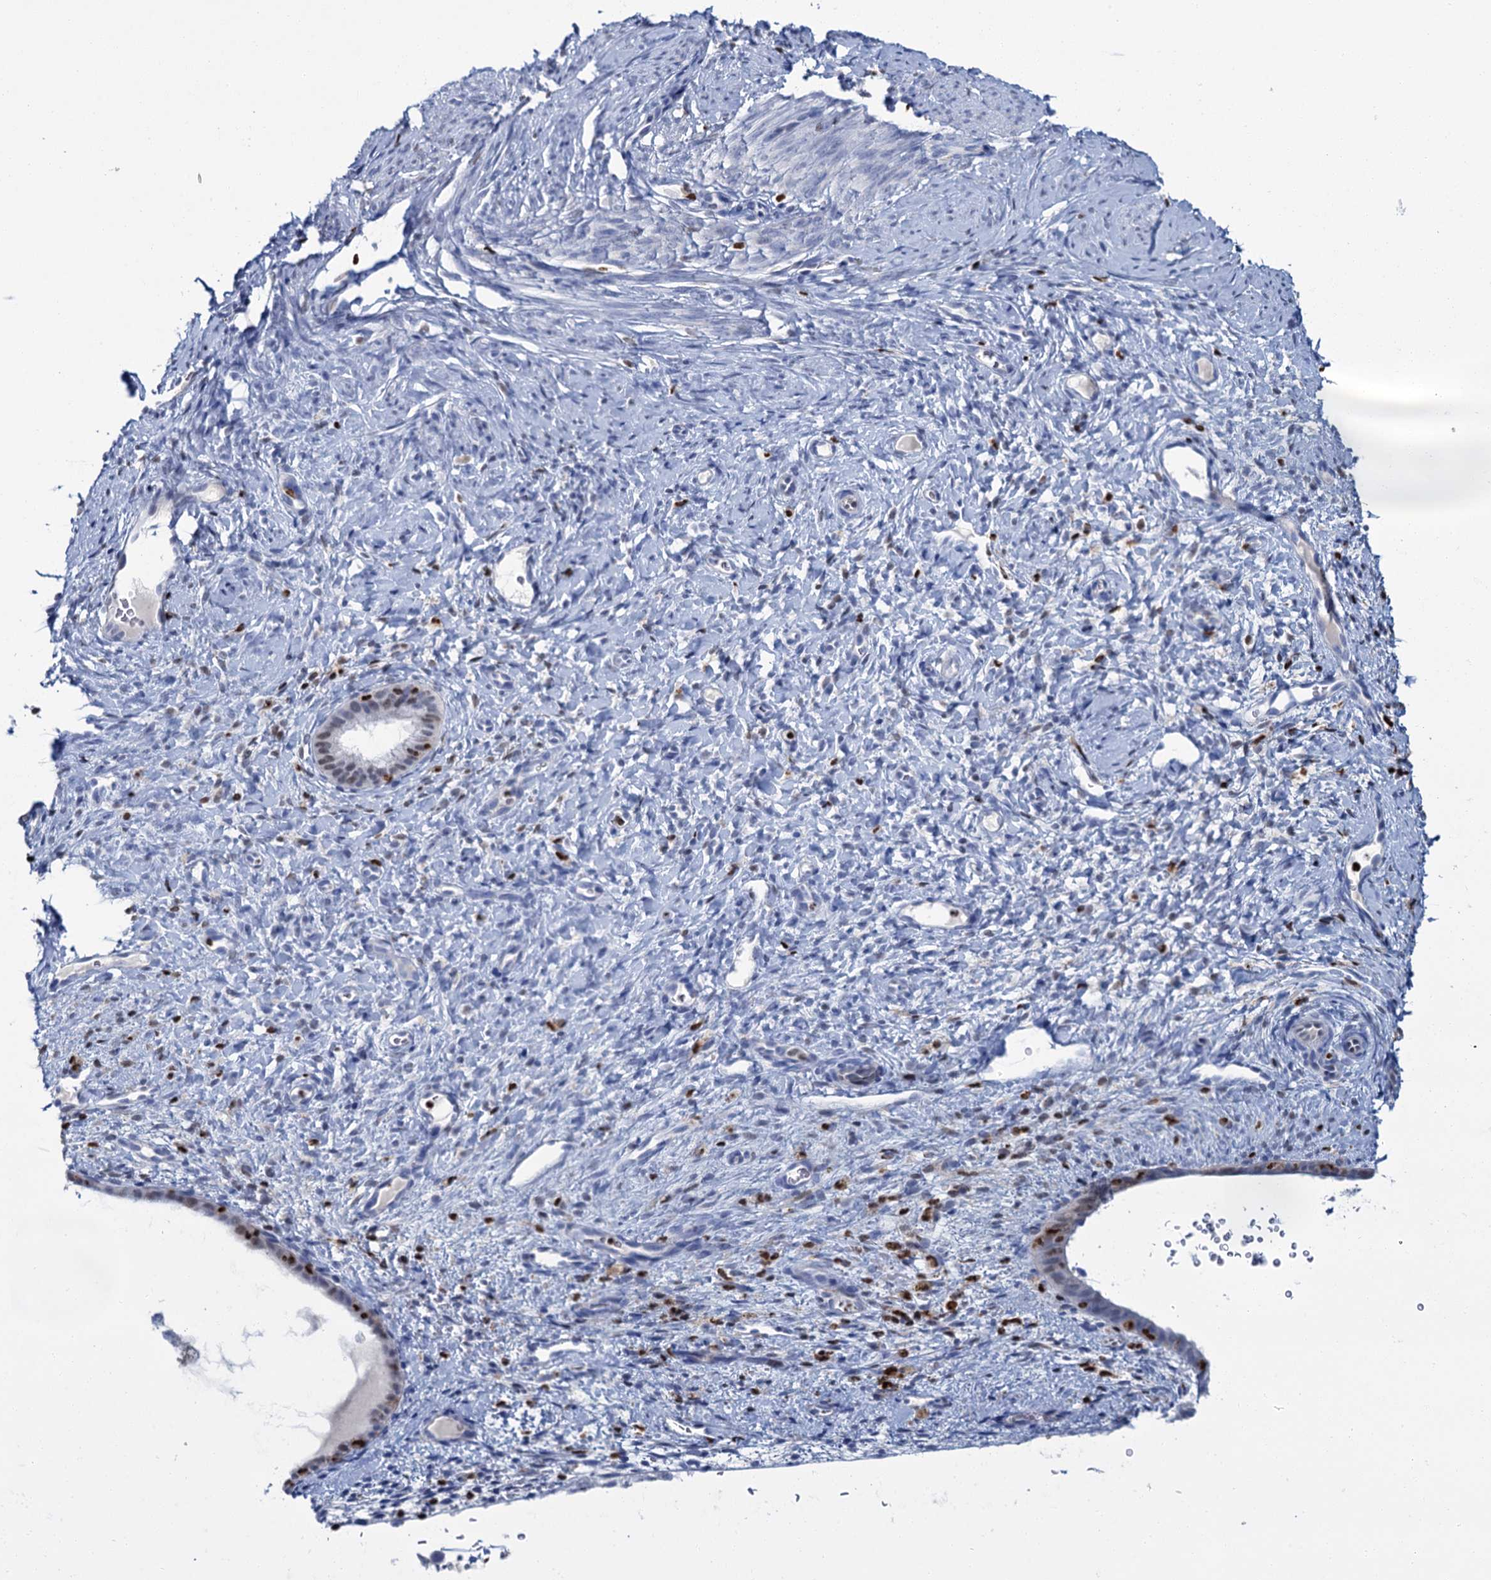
{"staining": {"intensity": "negative", "quantity": "none", "location": "none"}, "tissue": "endometrium", "cell_type": "Cells in endometrial stroma", "image_type": "normal", "snomed": [{"axis": "morphology", "description": "Normal tissue, NOS"}, {"axis": "topography", "description": "Endometrium"}], "caption": "Immunohistochemical staining of normal human endometrium exhibits no significant expression in cells in endometrial stroma. (DAB (3,3'-diaminobenzidine) immunohistochemistry, high magnification).", "gene": "CELF2", "patient": {"sex": "female", "age": 65}}